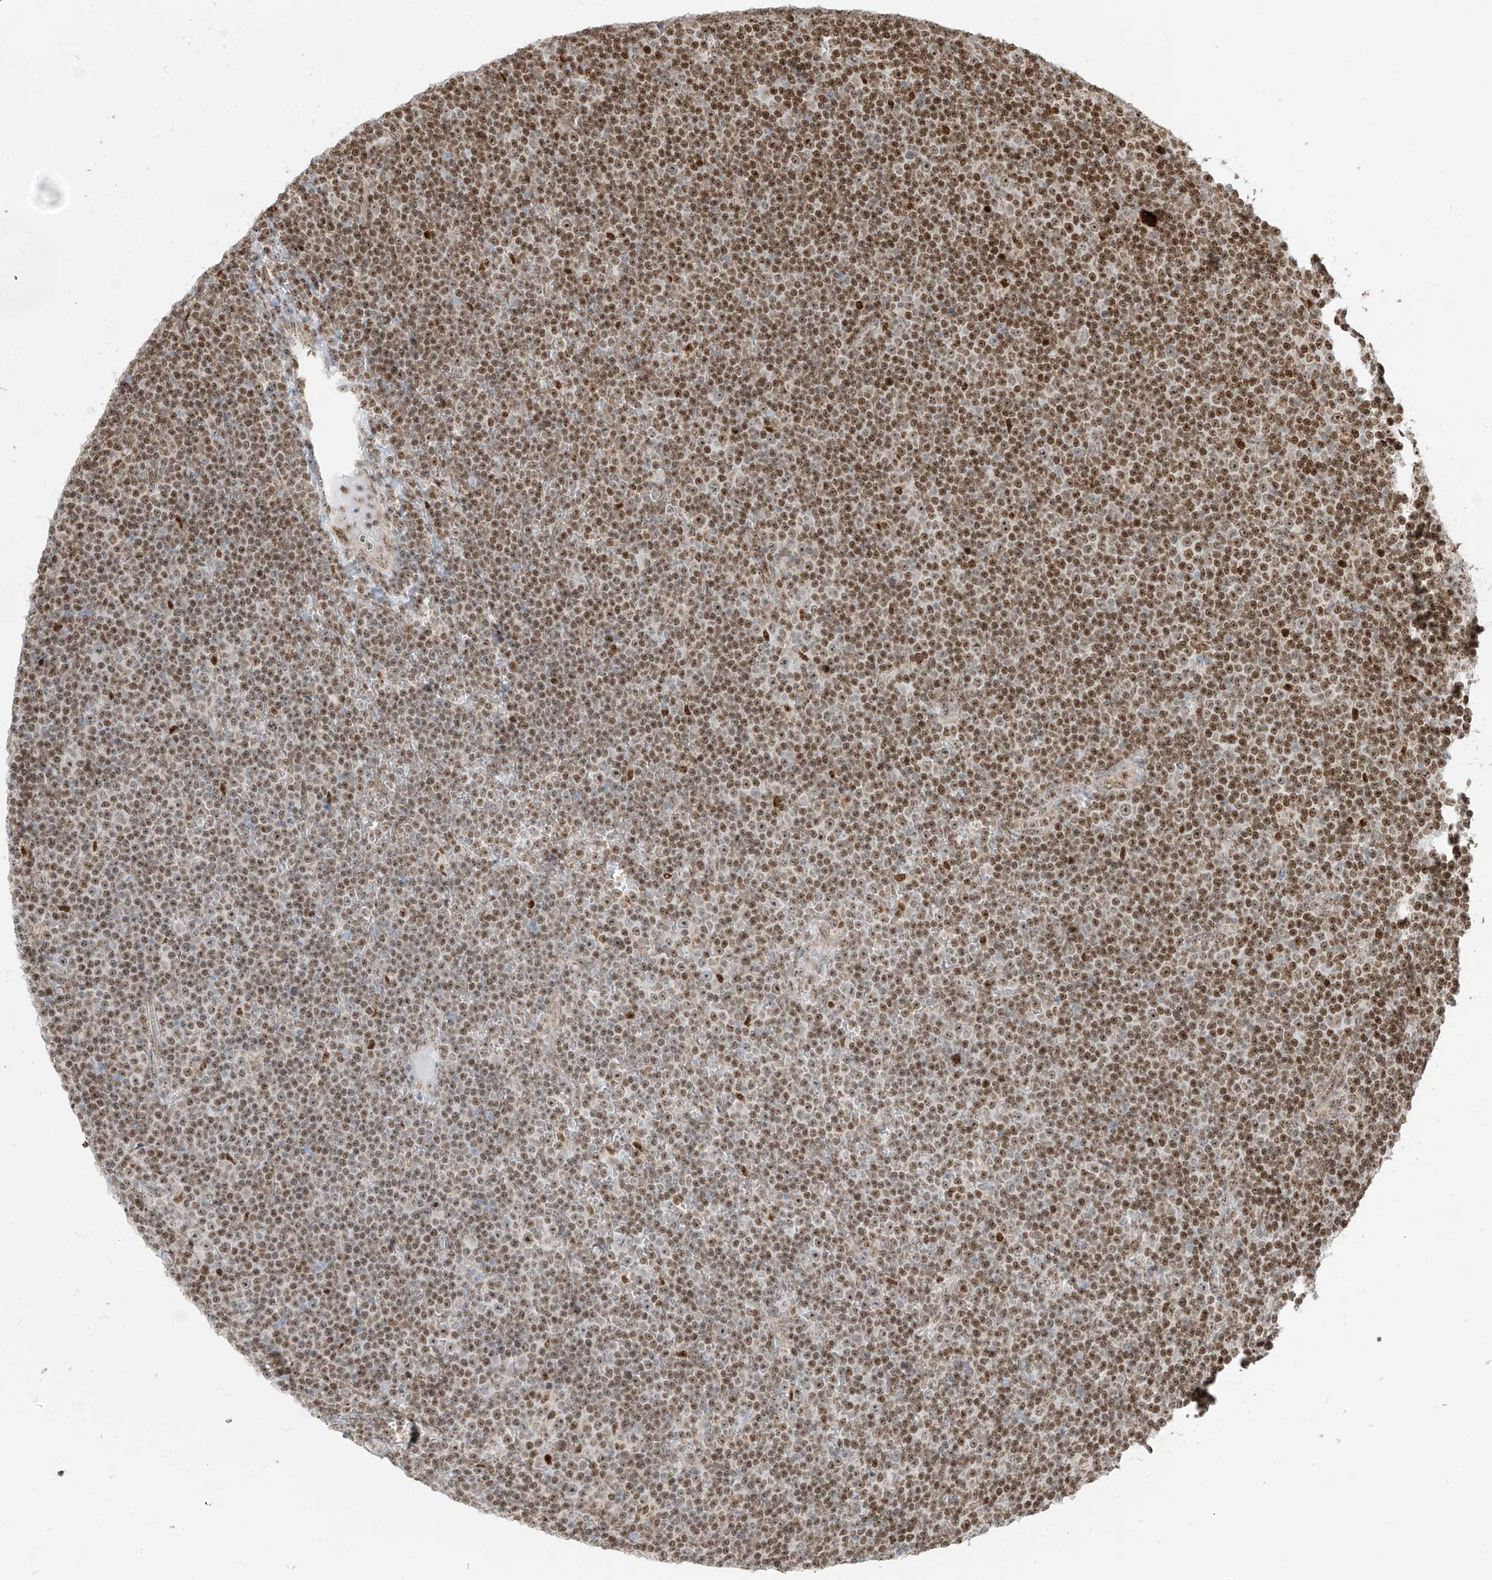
{"staining": {"intensity": "moderate", "quantity": ">75%", "location": "nuclear"}, "tissue": "lymphoma", "cell_type": "Tumor cells", "image_type": "cancer", "snomed": [{"axis": "morphology", "description": "Malignant lymphoma, non-Hodgkin's type, Low grade"}, {"axis": "topography", "description": "Lymph node"}], "caption": "DAB immunohistochemical staining of human low-grade malignant lymphoma, non-Hodgkin's type exhibits moderate nuclear protein staining in approximately >75% of tumor cells. (DAB (3,3'-diaminobenzidine) IHC with brightfield microscopy, high magnification).", "gene": "ZBTB8A", "patient": {"sex": "female", "age": 67}}